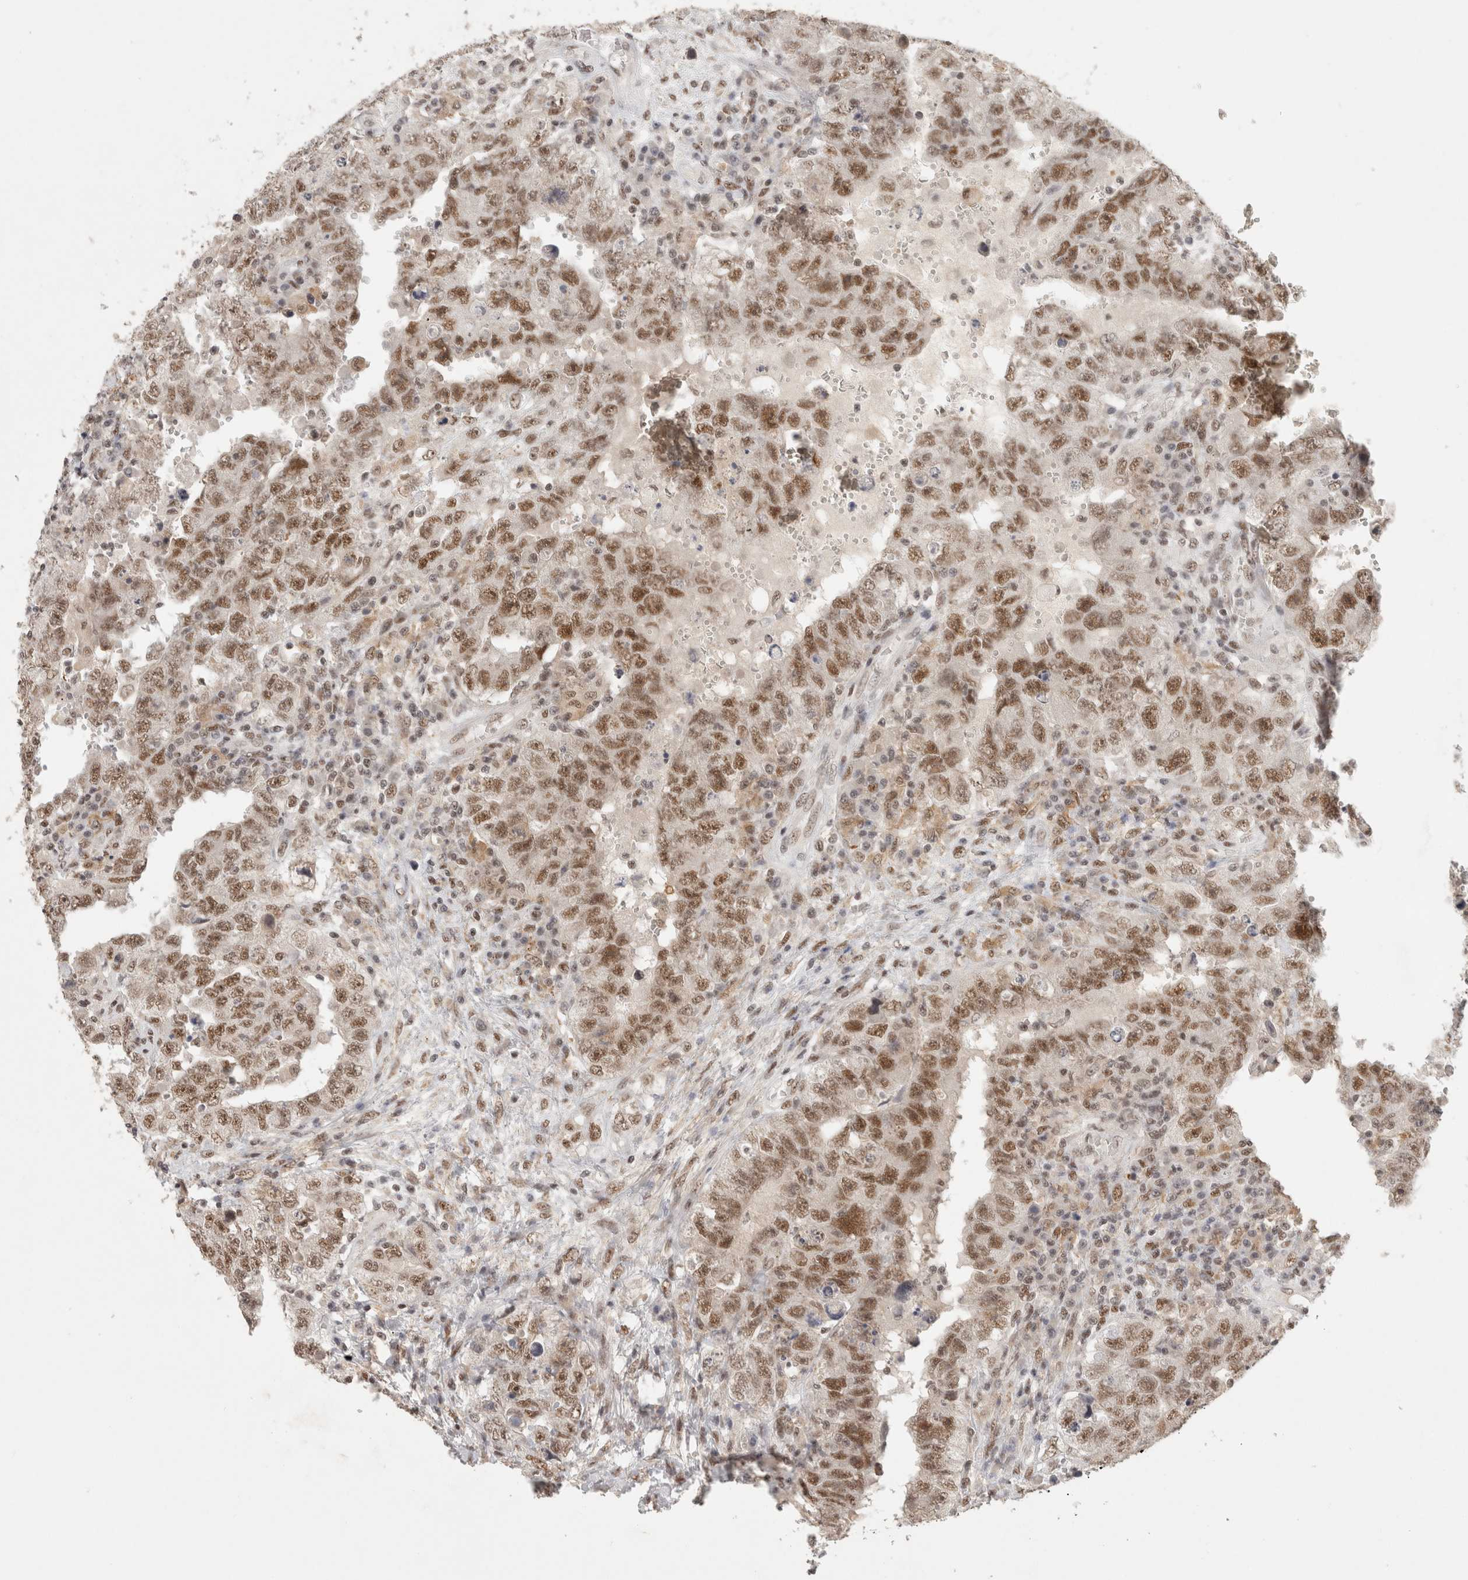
{"staining": {"intensity": "moderate", "quantity": ">75%", "location": "nuclear"}, "tissue": "testis cancer", "cell_type": "Tumor cells", "image_type": "cancer", "snomed": [{"axis": "morphology", "description": "Carcinoma, Embryonal, NOS"}, {"axis": "topography", "description": "Testis"}], "caption": "Approximately >75% of tumor cells in human testis cancer demonstrate moderate nuclear protein staining as visualized by brown immunohistochemical staining.", "gene": "ZNF830", "patient": {"sex": "male", "age": 26}}